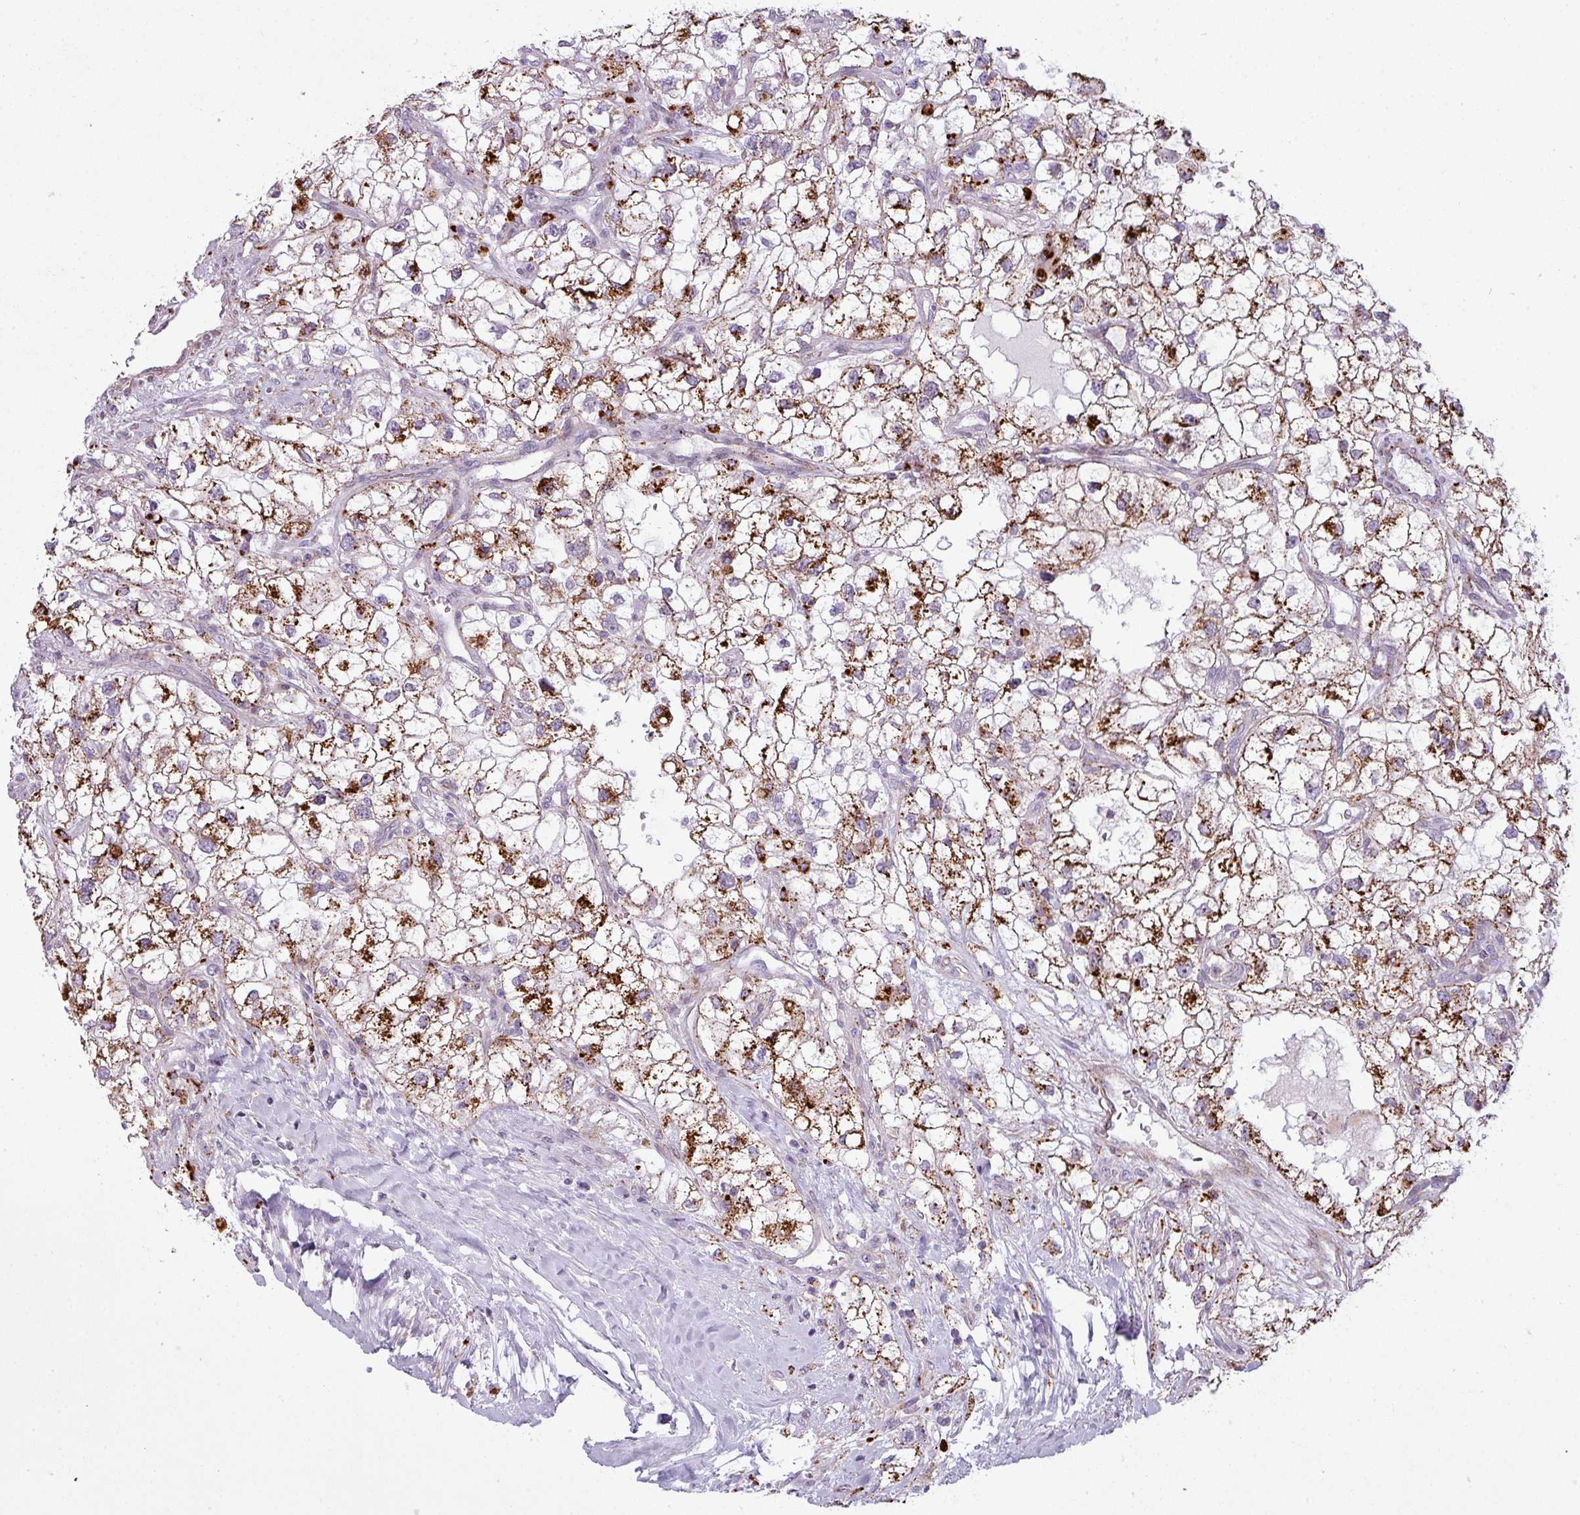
{"staining": {"intensity": "strong", "quantity": ">75%", "location": "cytoplasmic/membranous"}, "tissue": "renal cancer", "cell_type": "Tumor cells", "image_type": "cancer", "snomed": [{"axis": "morphology", "description": "Adenocarcinoma, NOS"}, {"axis": "topography", "description": "Kidney"}], "caption": "Renal cancer (adenocarcinoma) was stained to show a protein in brown. There is high levels of strong cytoplasmic/membranous staining in about >75% of tumor cells.", "gene": "MAP7D2", "patient": {"sex": "male", "age": 59}}